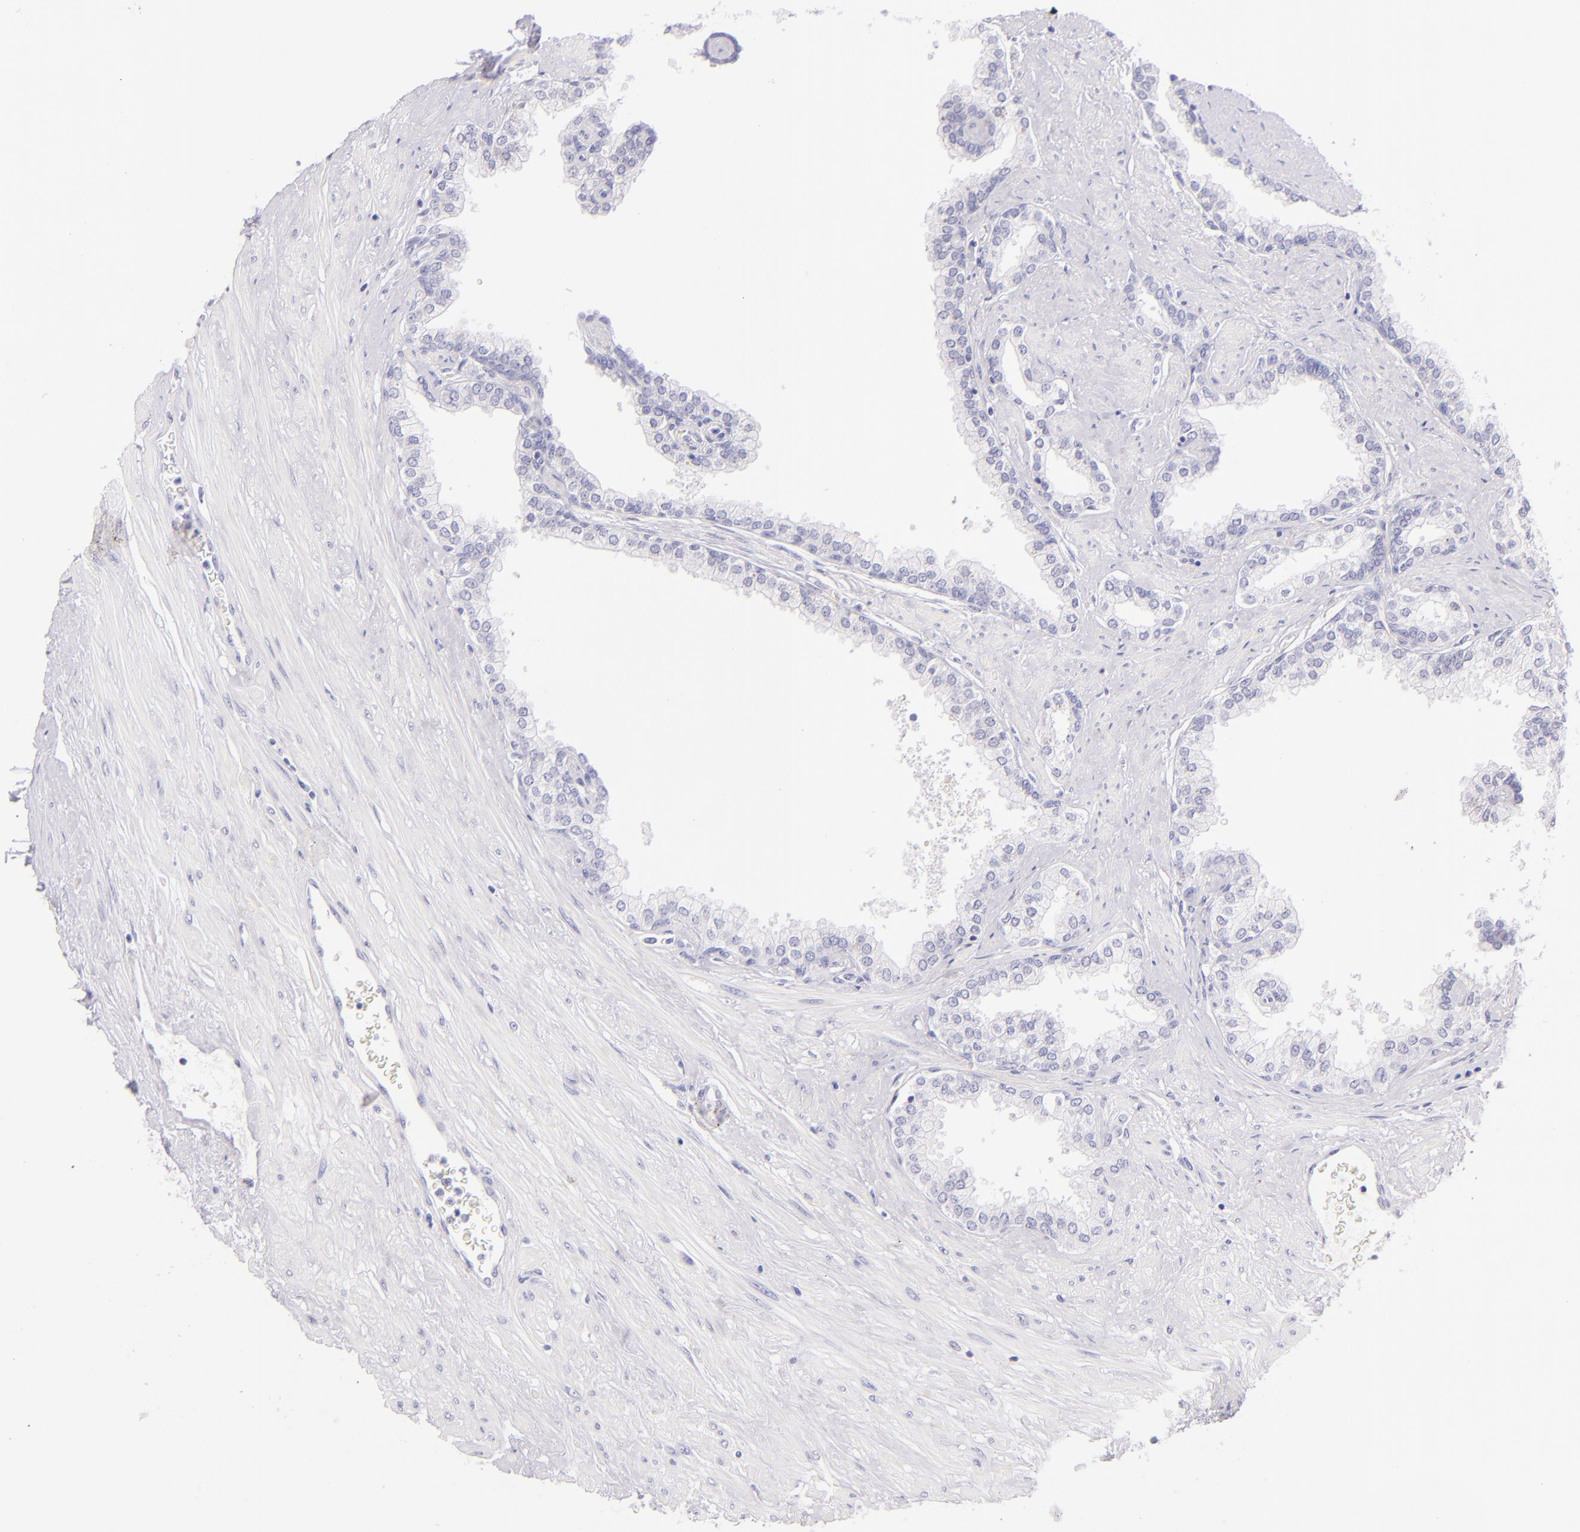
{"staining": {"intensity": "negative", "quantity": "none", "location": "none"}, "tissue": "prostate", "cell_type": "Glandular cells", "image_type": "normal", "snomed": [{"axis": "morphology", "description": "Normal tissue, NOS"}, {"axis": "topography", "description": "Prostate"}], "caption": "There is no significant expression in glandular cells of prostate. Nuclei are stained in blue.", "gene": "SDC1", "patient": {"sex": "male", "age": 60}}